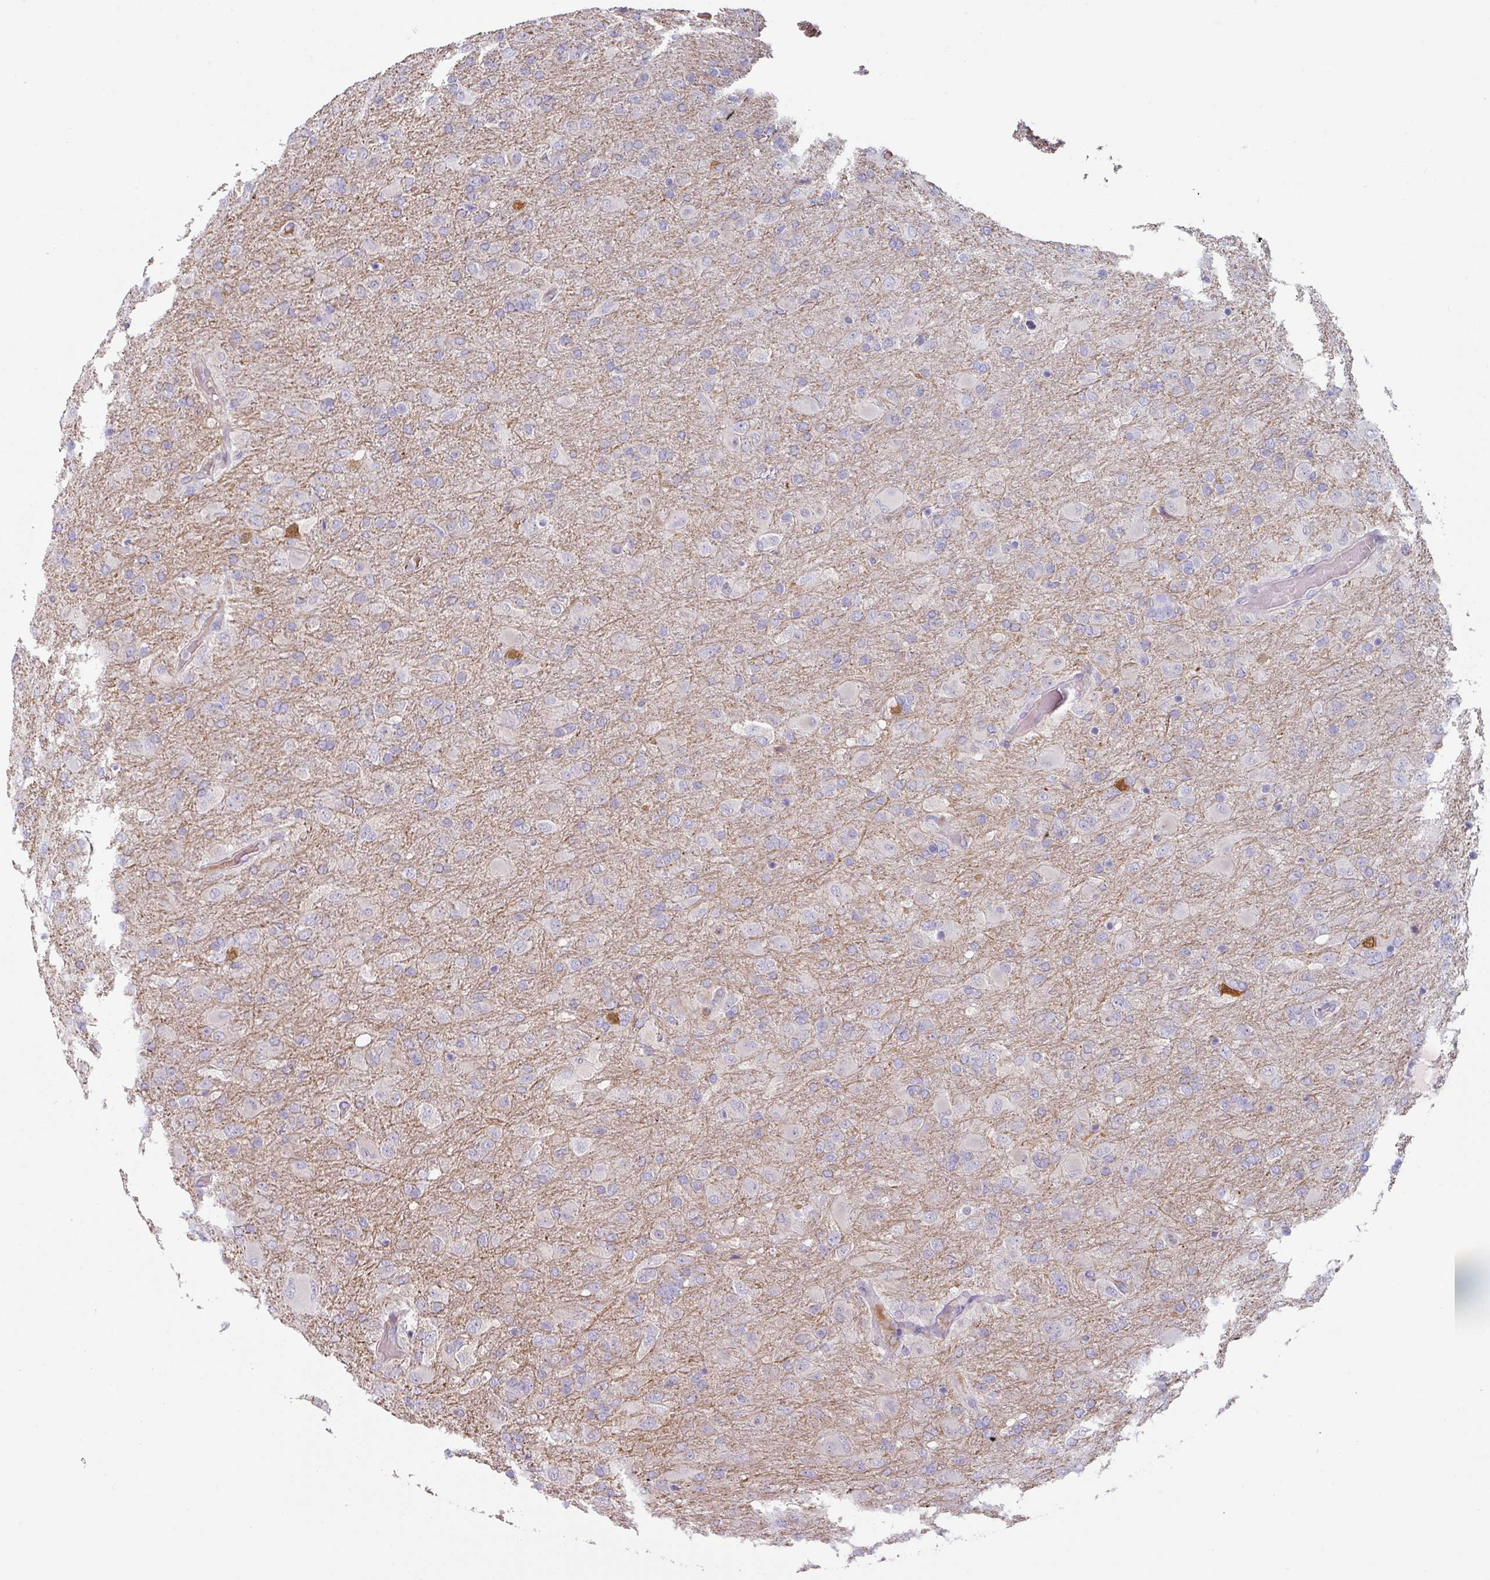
{"staining": {"intensity": "negative", "quantity": "none", "location": "none"}, "tissue": "glioma", "cell_type": "Tumor cells", "image_type": "cancer", "snomed": [{"axis": "morphology", "description": "Glioma, malignant, Low grade"}, {"axis": "topography", "description": "Brain"}], "caption": "Immunohistochemistry of glioma reveals no expression in tumor cells.", "gene": "CEP78", "patient": {"sex": "male", "age": 65}}